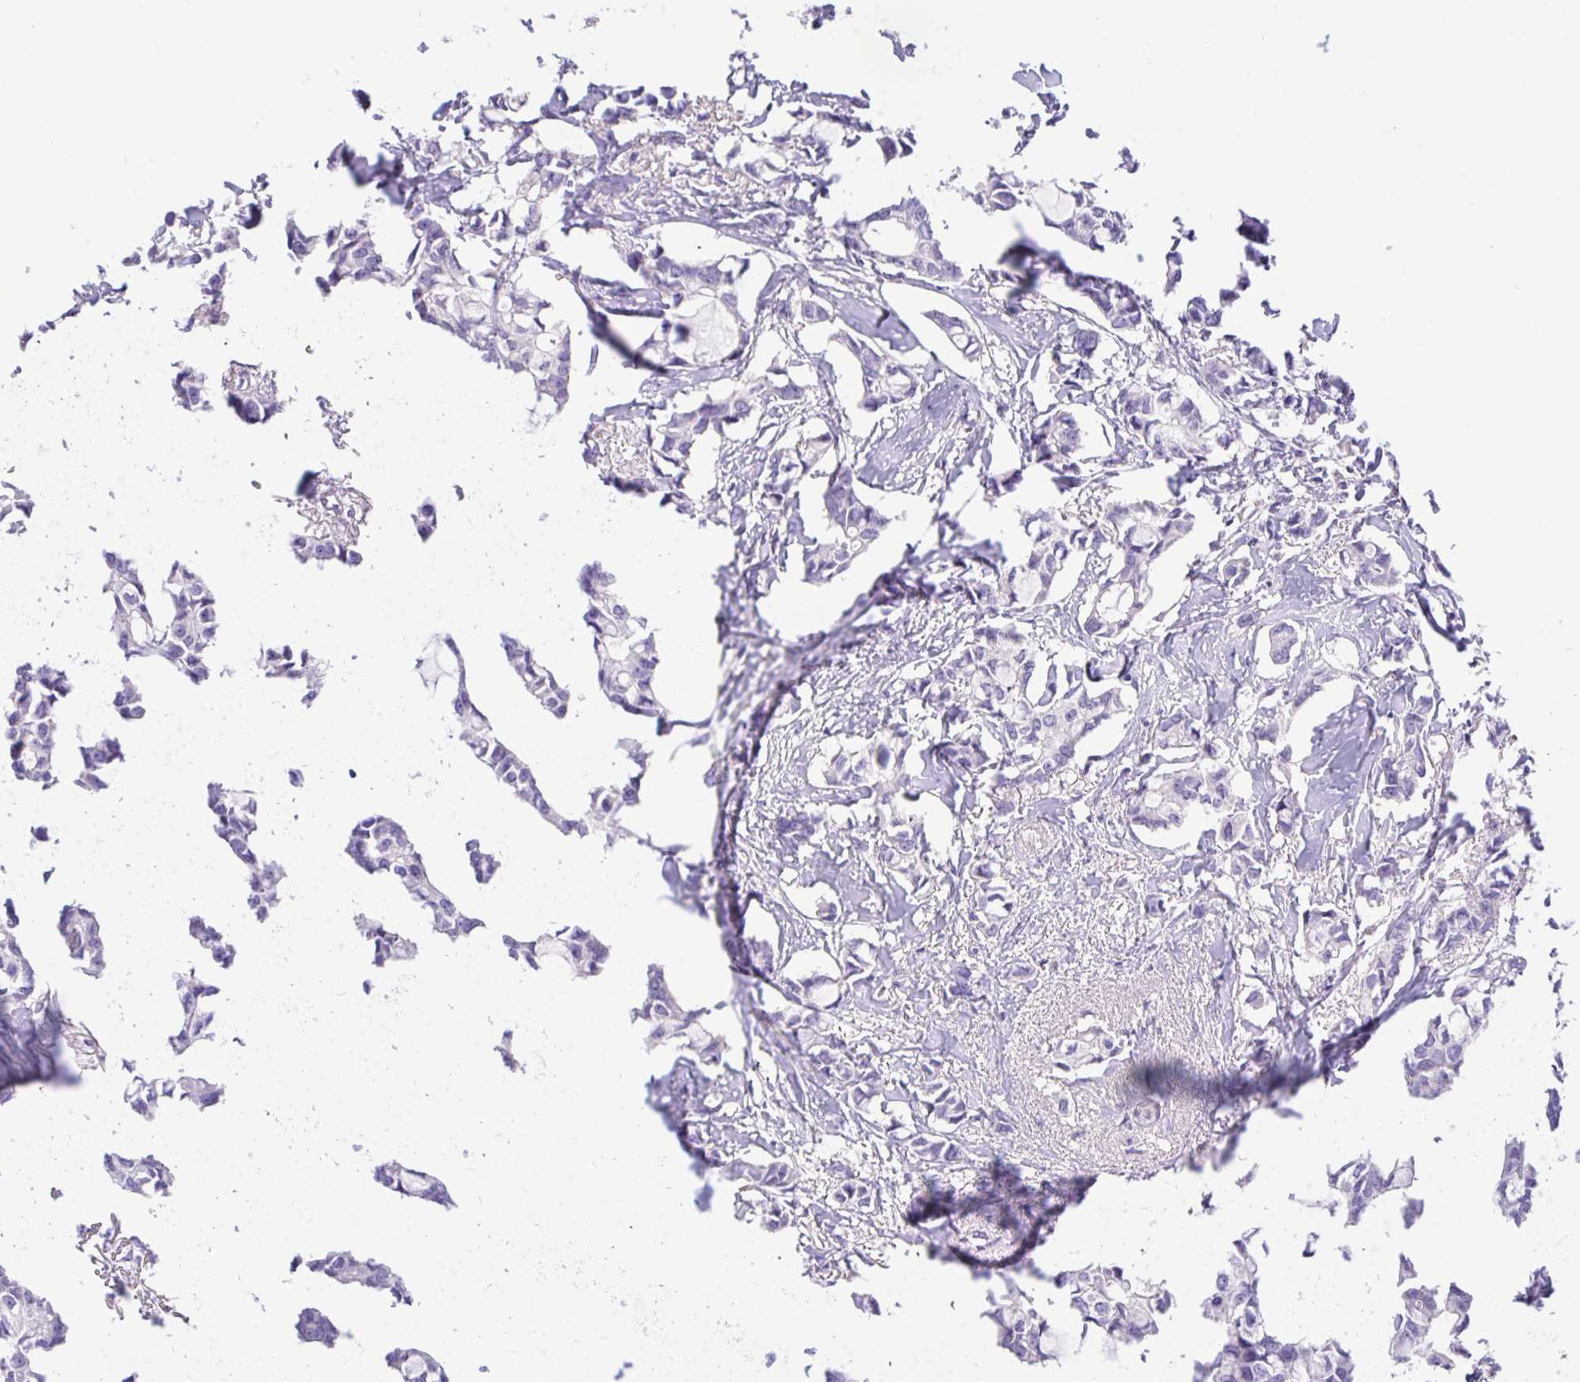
{"staining": {"intensity": "negative", "quantity": "none", "location": "none"}, "tissue": "breast cancer", "cell_type": "Tumor cells", "image_type": "cancer", "snomed": [{"axis": "morphology", "description": "Duct carcinoma"}, {"axis": "topography", "description": "Breast"}], "caption": "An immunohistochemistry (IHC) micrograph of breast cancer is shown. There is no staining in tumor cells of breast cancer.", "gene": "ESPNL", "patient": {"sex": "female", "age": 73}}